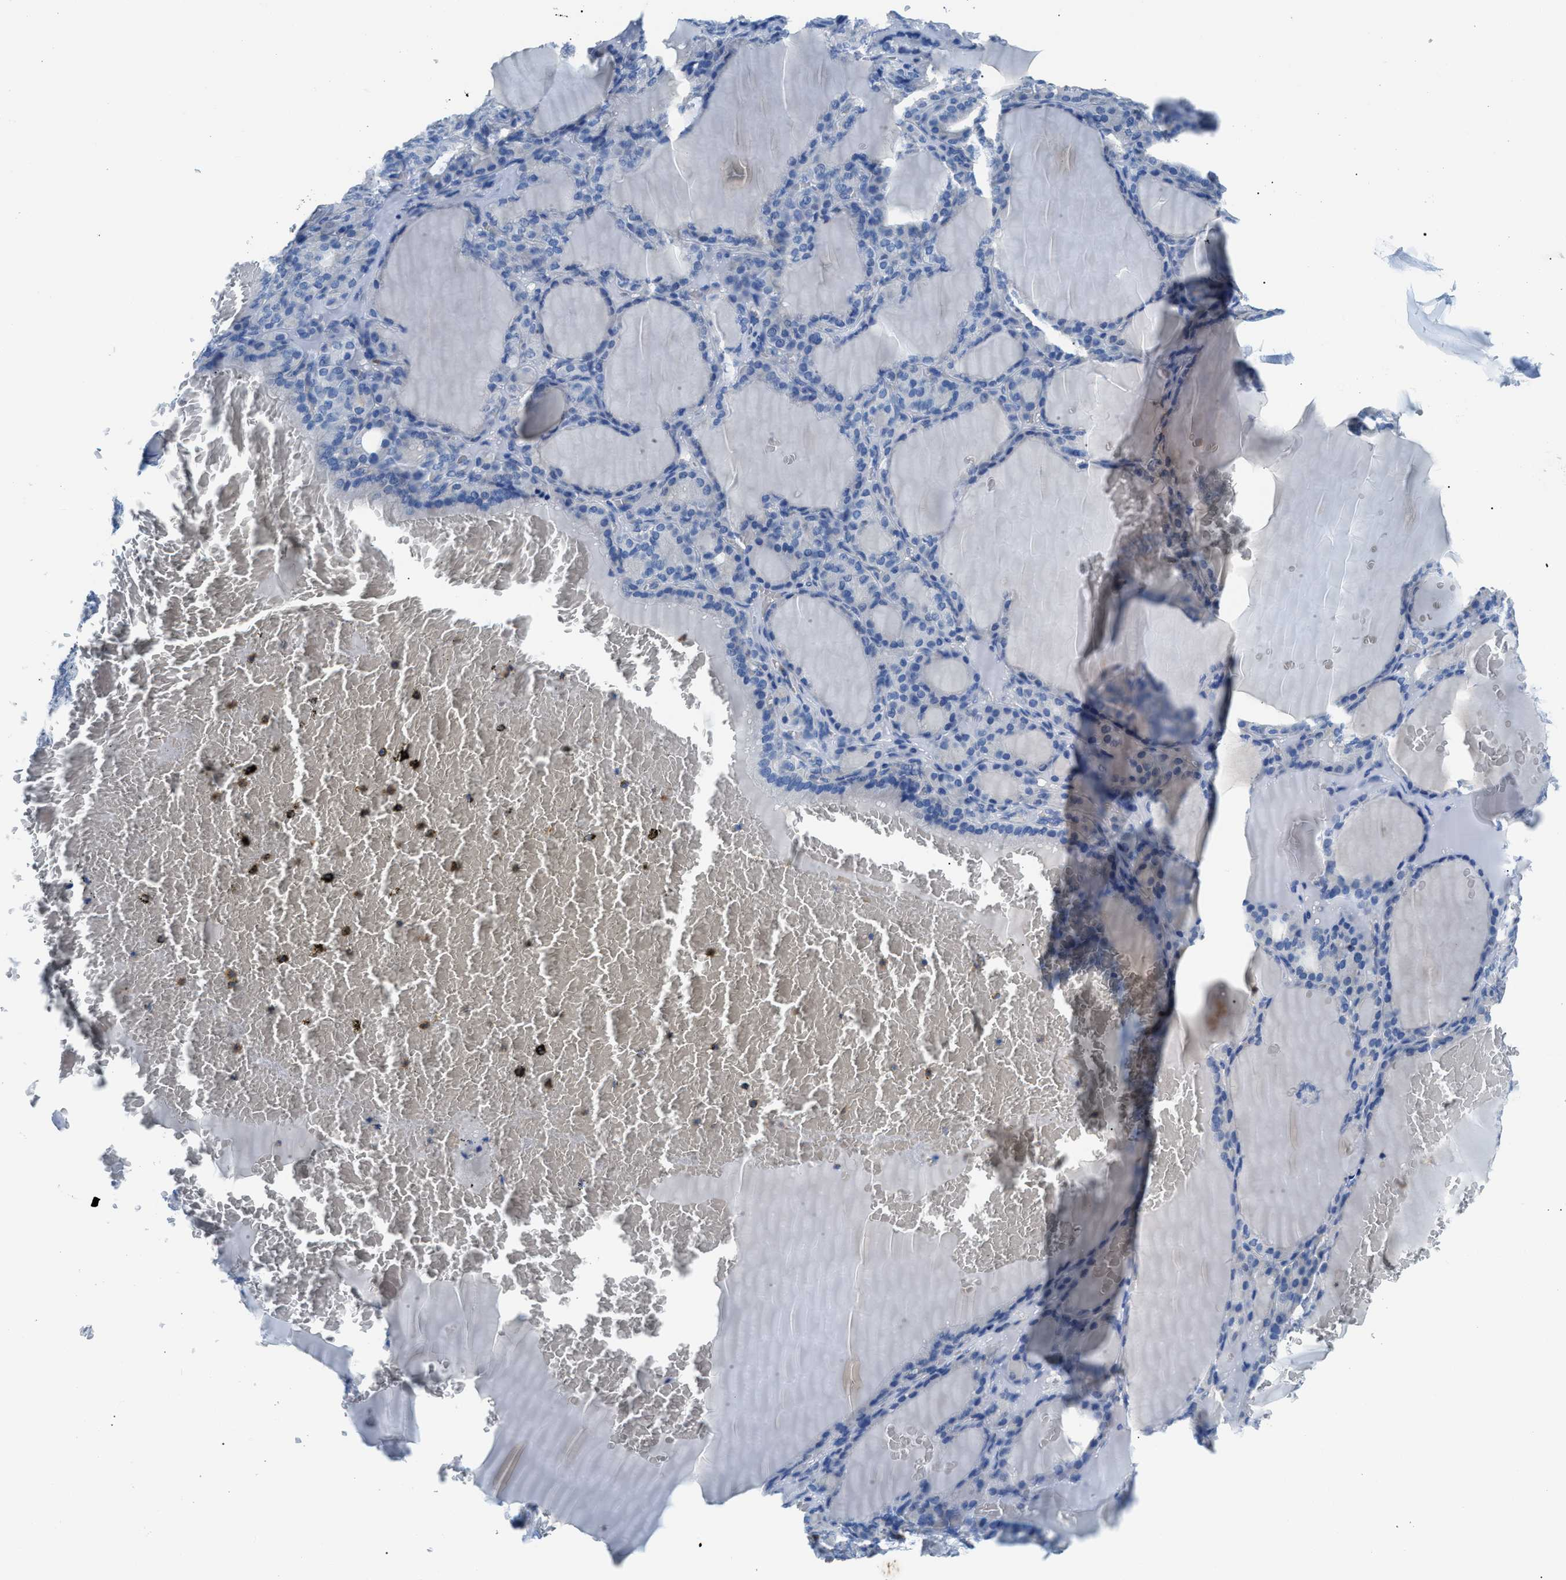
{"staining": {"intensity": "negative", "quantity": "none", "location": "none"}, "tissue": "thyroid gland", "cell_type": "Glandular cells", "image_type": "normal", "snomed": [{"axis": "morphology", "description": "Normal tissue, NOS"}, {"axis": "topography", "description": "Thyroid gland"}], "caption": "Glandular cells show no significant protein staining in benign thyroid gland.", "gene": "ITPR1", "patient": {"sex": "female", "age": 28}}